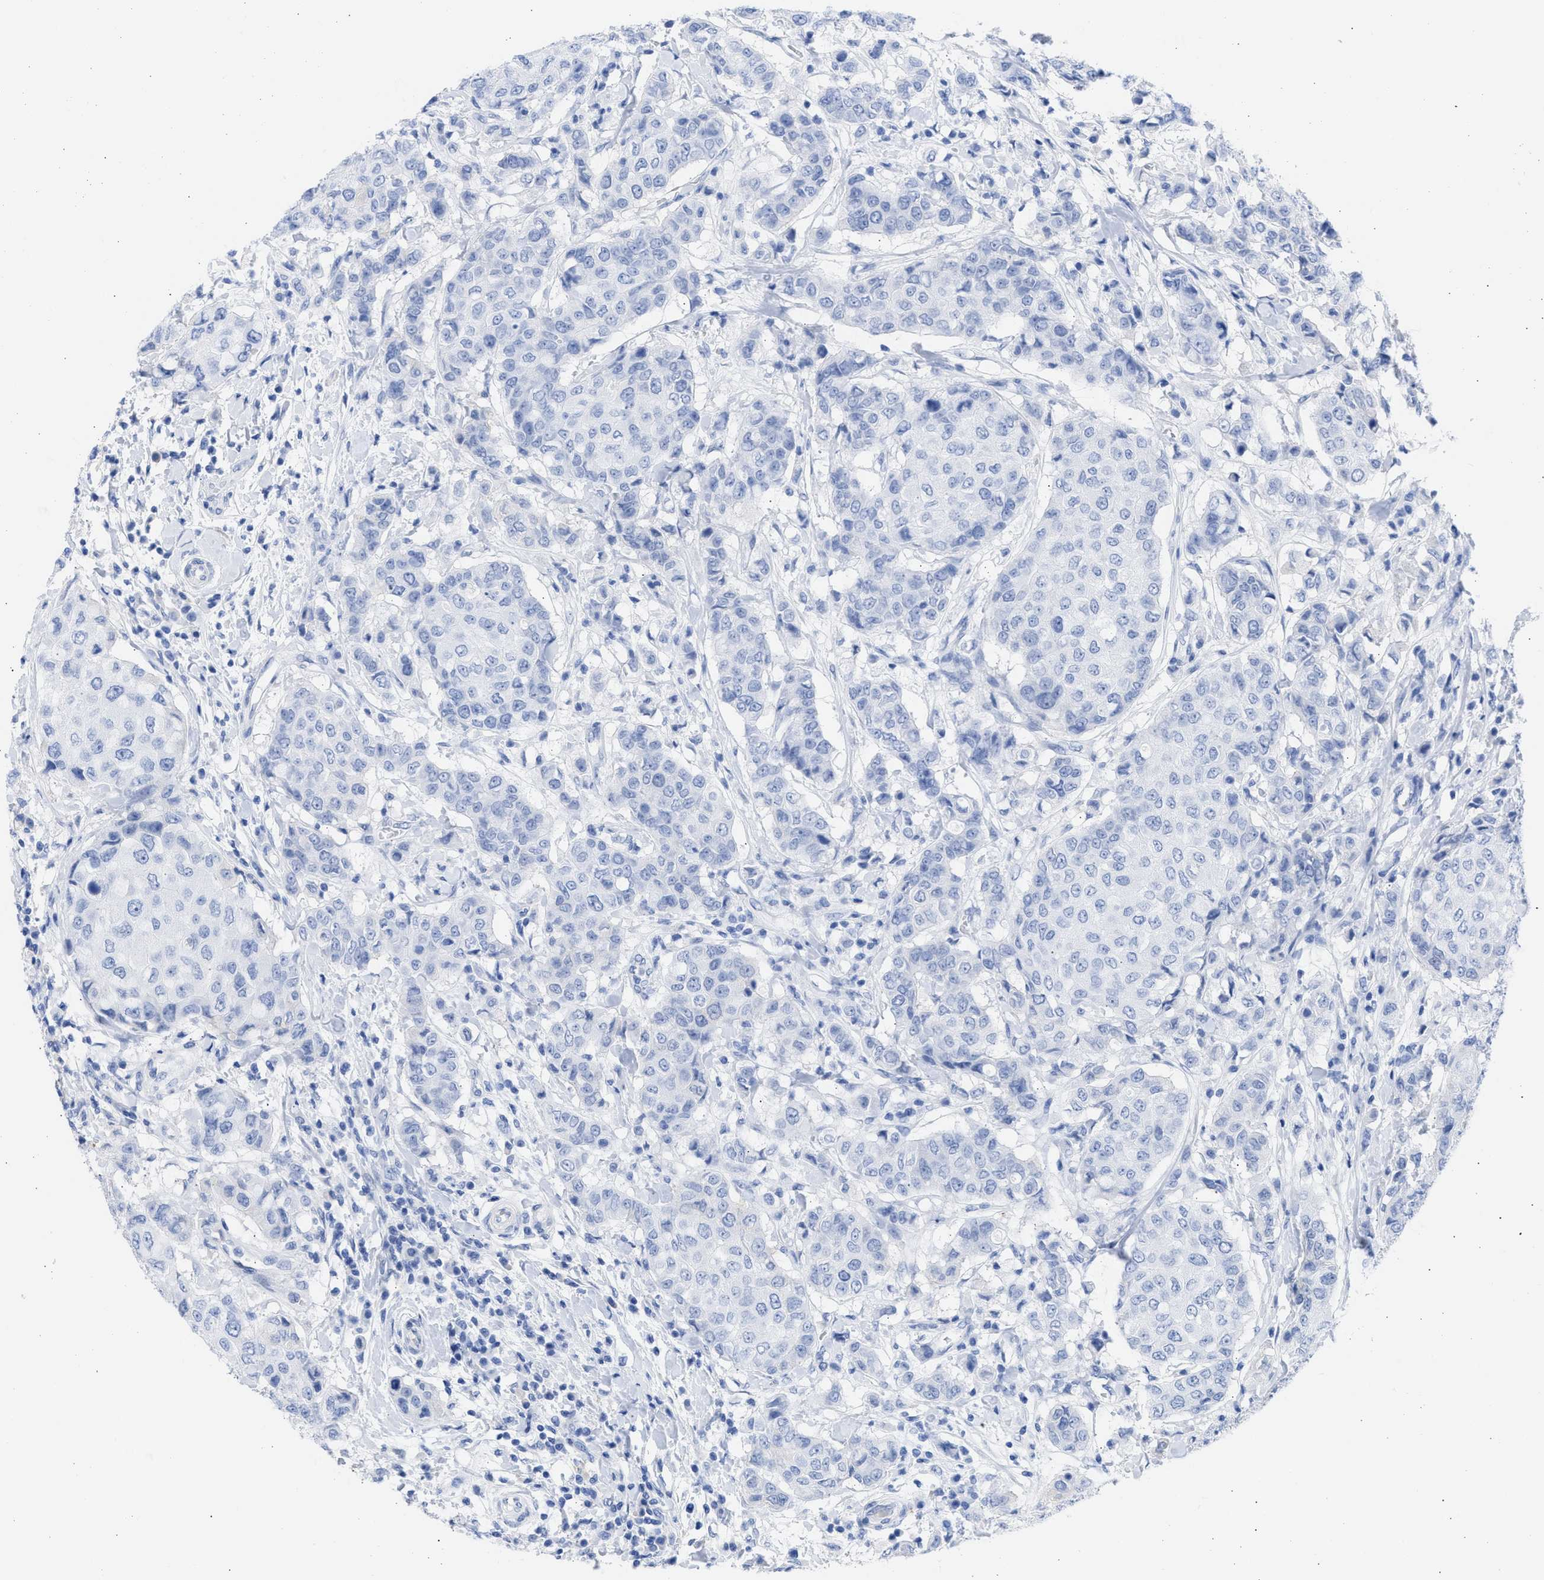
{"staining": {"intensity": "negative", "quantity": "none", "location": "none"}, "tissue": "breast cancer", "cell_type": "Tumor cells", "image_type": "cancer", "snomed": [{"axis": "morphology", "description": "Duct carcinoma"}, {"axis": "topography", "description": "Breast"}], "caption": "Immunohistochemical staining of breast cancer demonstrates no significant positivity in tumor cells.", "gene": "RSPH1", "patient": {"sex": "female", "age": 27}}